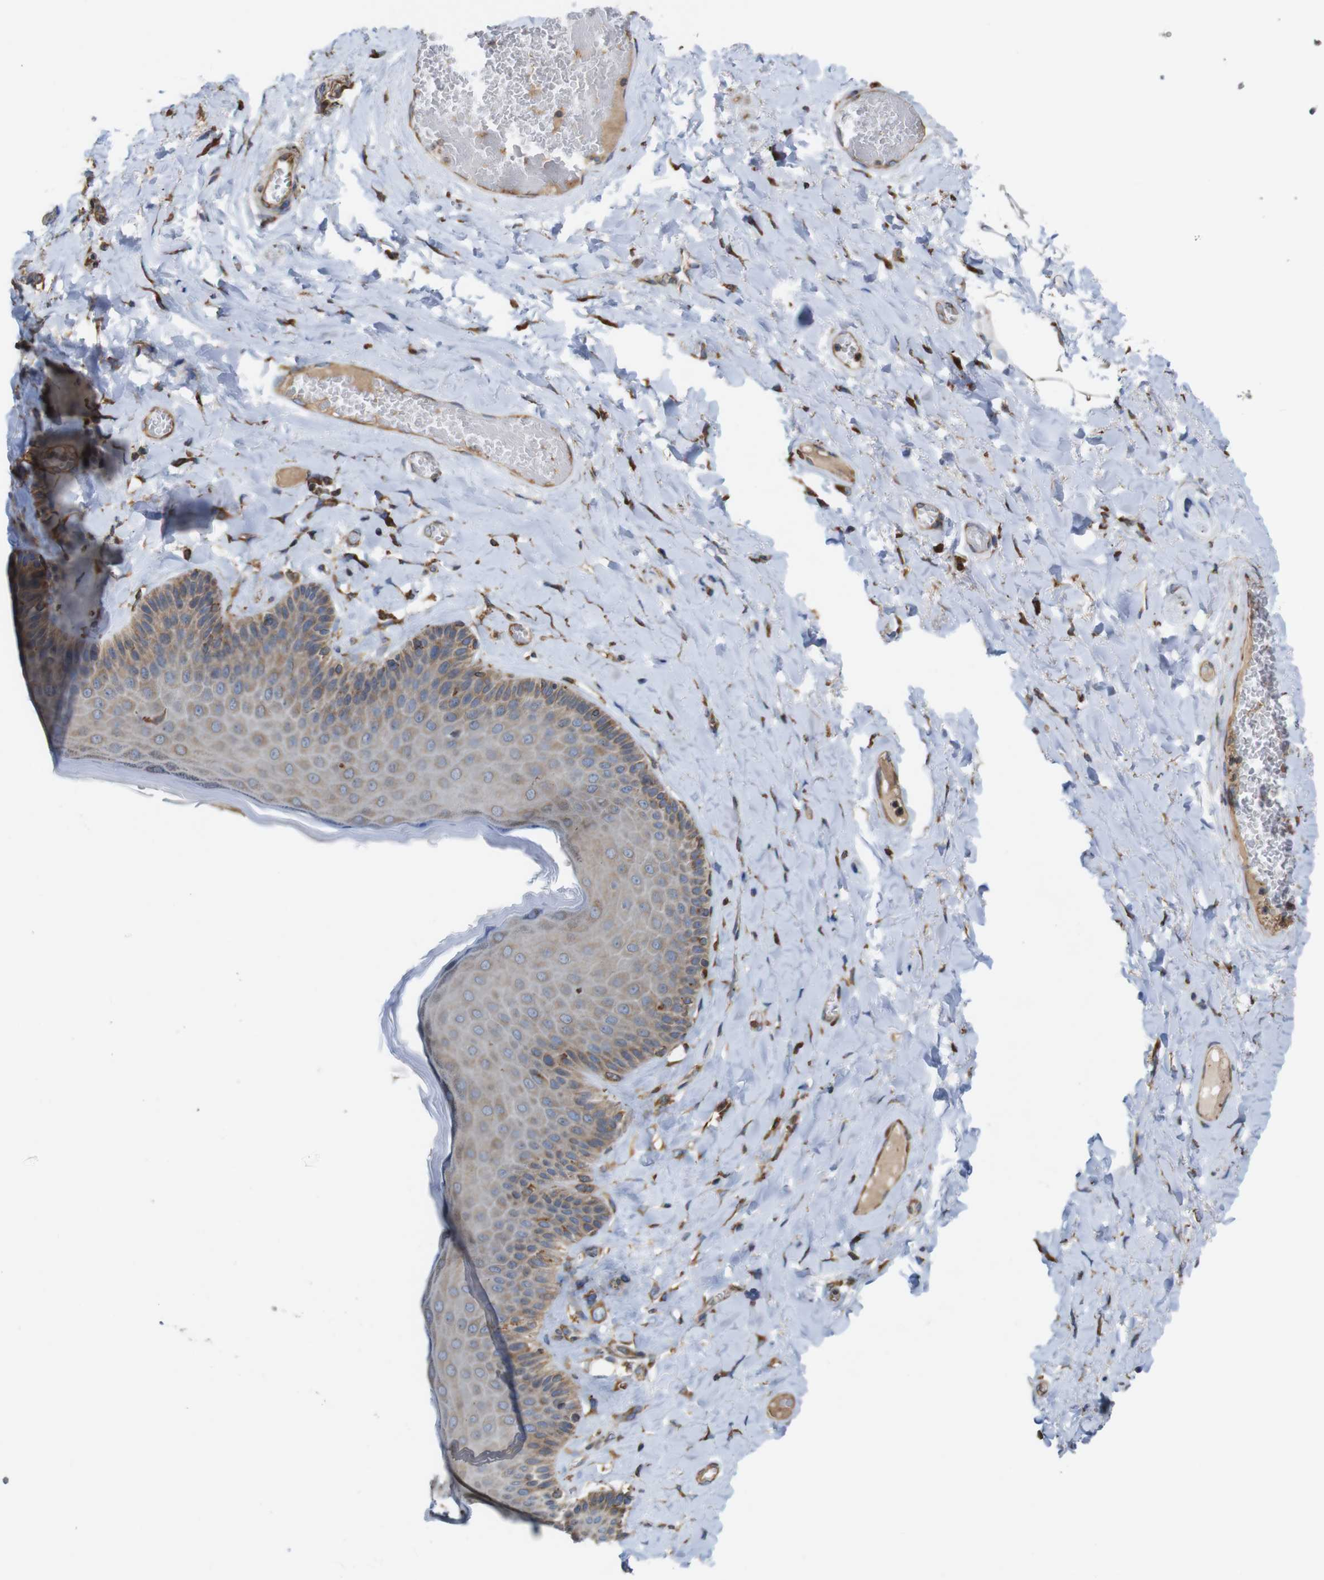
{"staining": {"intensity": "weak", "quantity": "<25%", "location": "cytoplasmic/membranous"}, "tissue": "skin", "cell_type": "Epidermal cells", "image_type": "normal", "snomed": [{"axis": "morphology", "description": "Normal tissue, NOS"}, {"axis": "topography", "description": "Anal"}], "caption": "The immunohistochemistry (IHC) micrograph has no significant positivity in epidermal cells of skin. The staining was performed using DAB (3,3'-diaminobenzidine) to visualize the protein expression in brown, while the nuclei were stained in blue with hematoxylin (Magnification: 20x).", "gene": "UGGT1", "patient": {"sex": "male", "age": 69}}